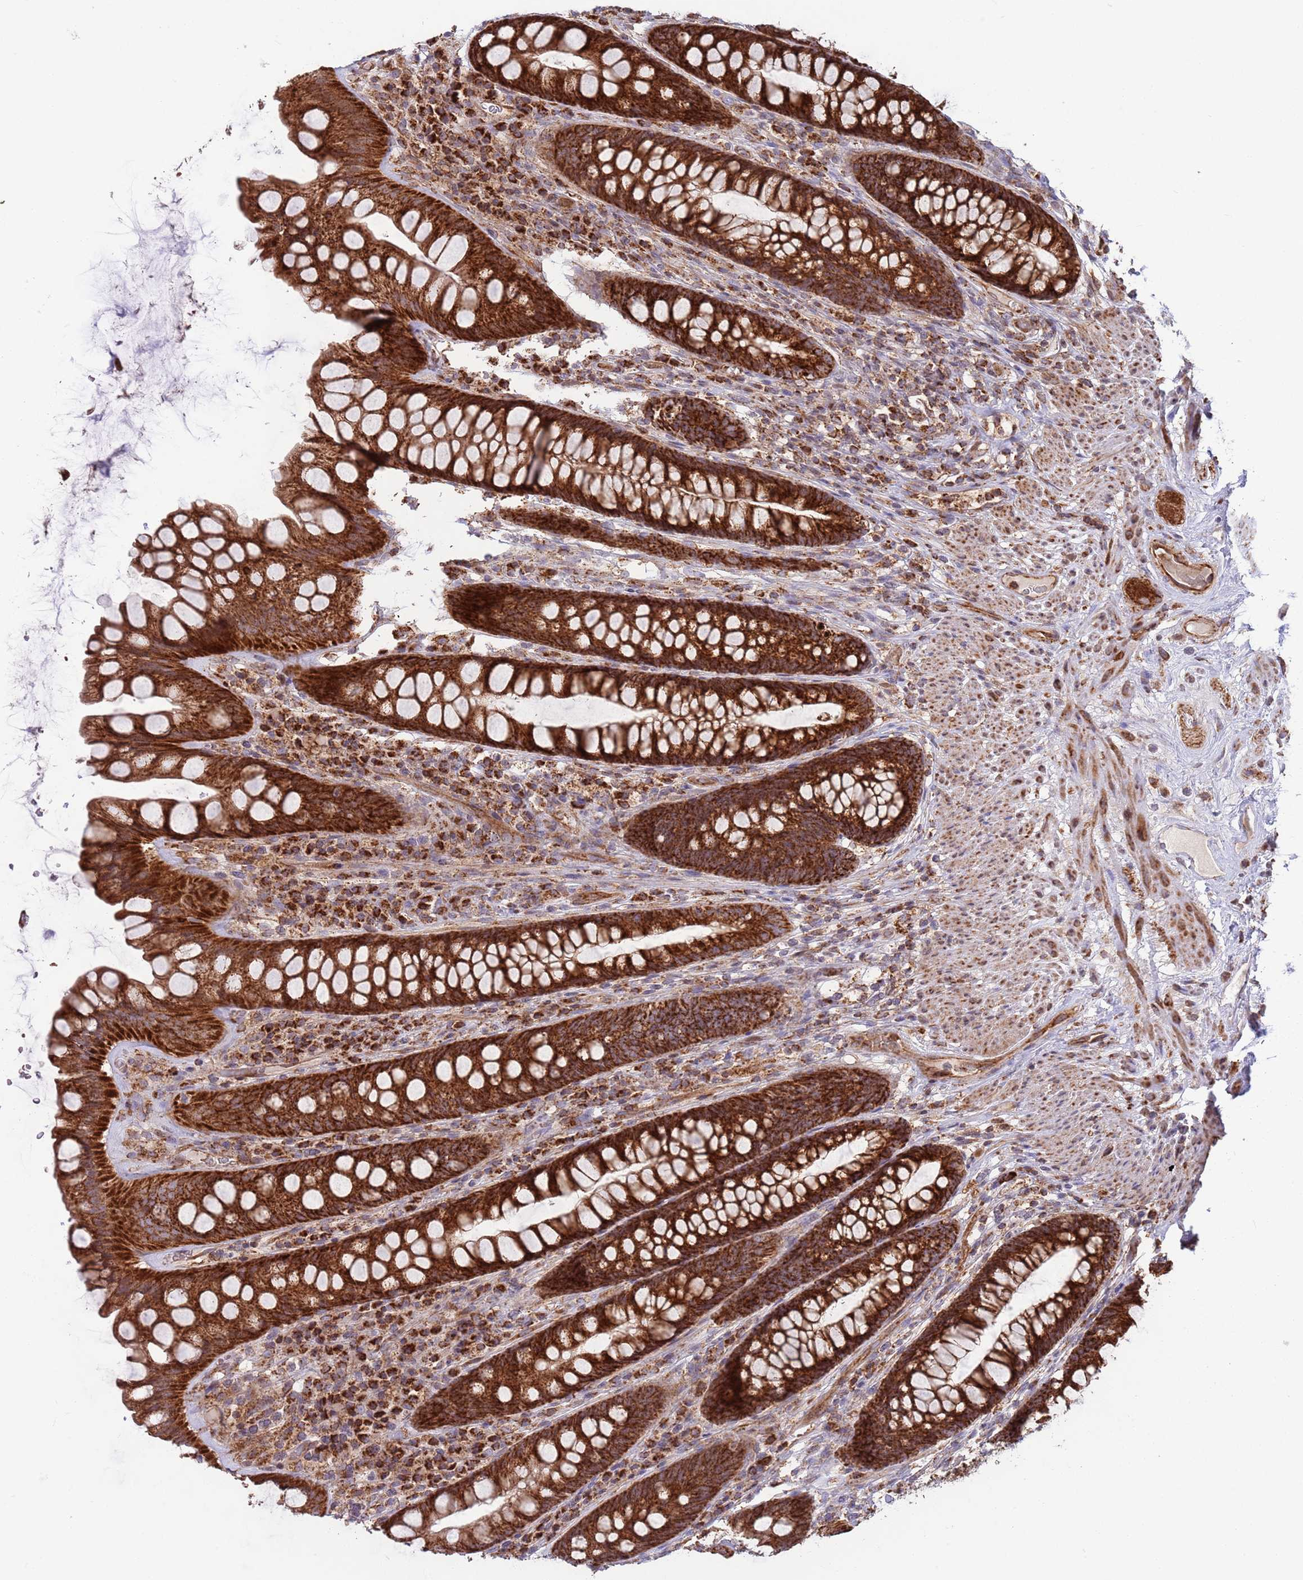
{"staining": {"intensity": "strong", "quantity": ">75%", "location": "cytoplasmic/membranous"}, "tissue": "rectum", "cell_type": "Glandular cells", "image_type": "normal", "snomed": [{"axis": "morphology", "description": "Normal tissue, NOS"}, {"axis": "topography", "description": "Rectum"}], "caption": "High-power microscopy captured an IHC photomicrograph of benign rectum, revealing strong cytoplasmic/membranous expression in about >75% of glandular cells. Nuclei are stained in blue.", "gene": "ATP5PD", "patient": {"sex": "male", "age": 74}}